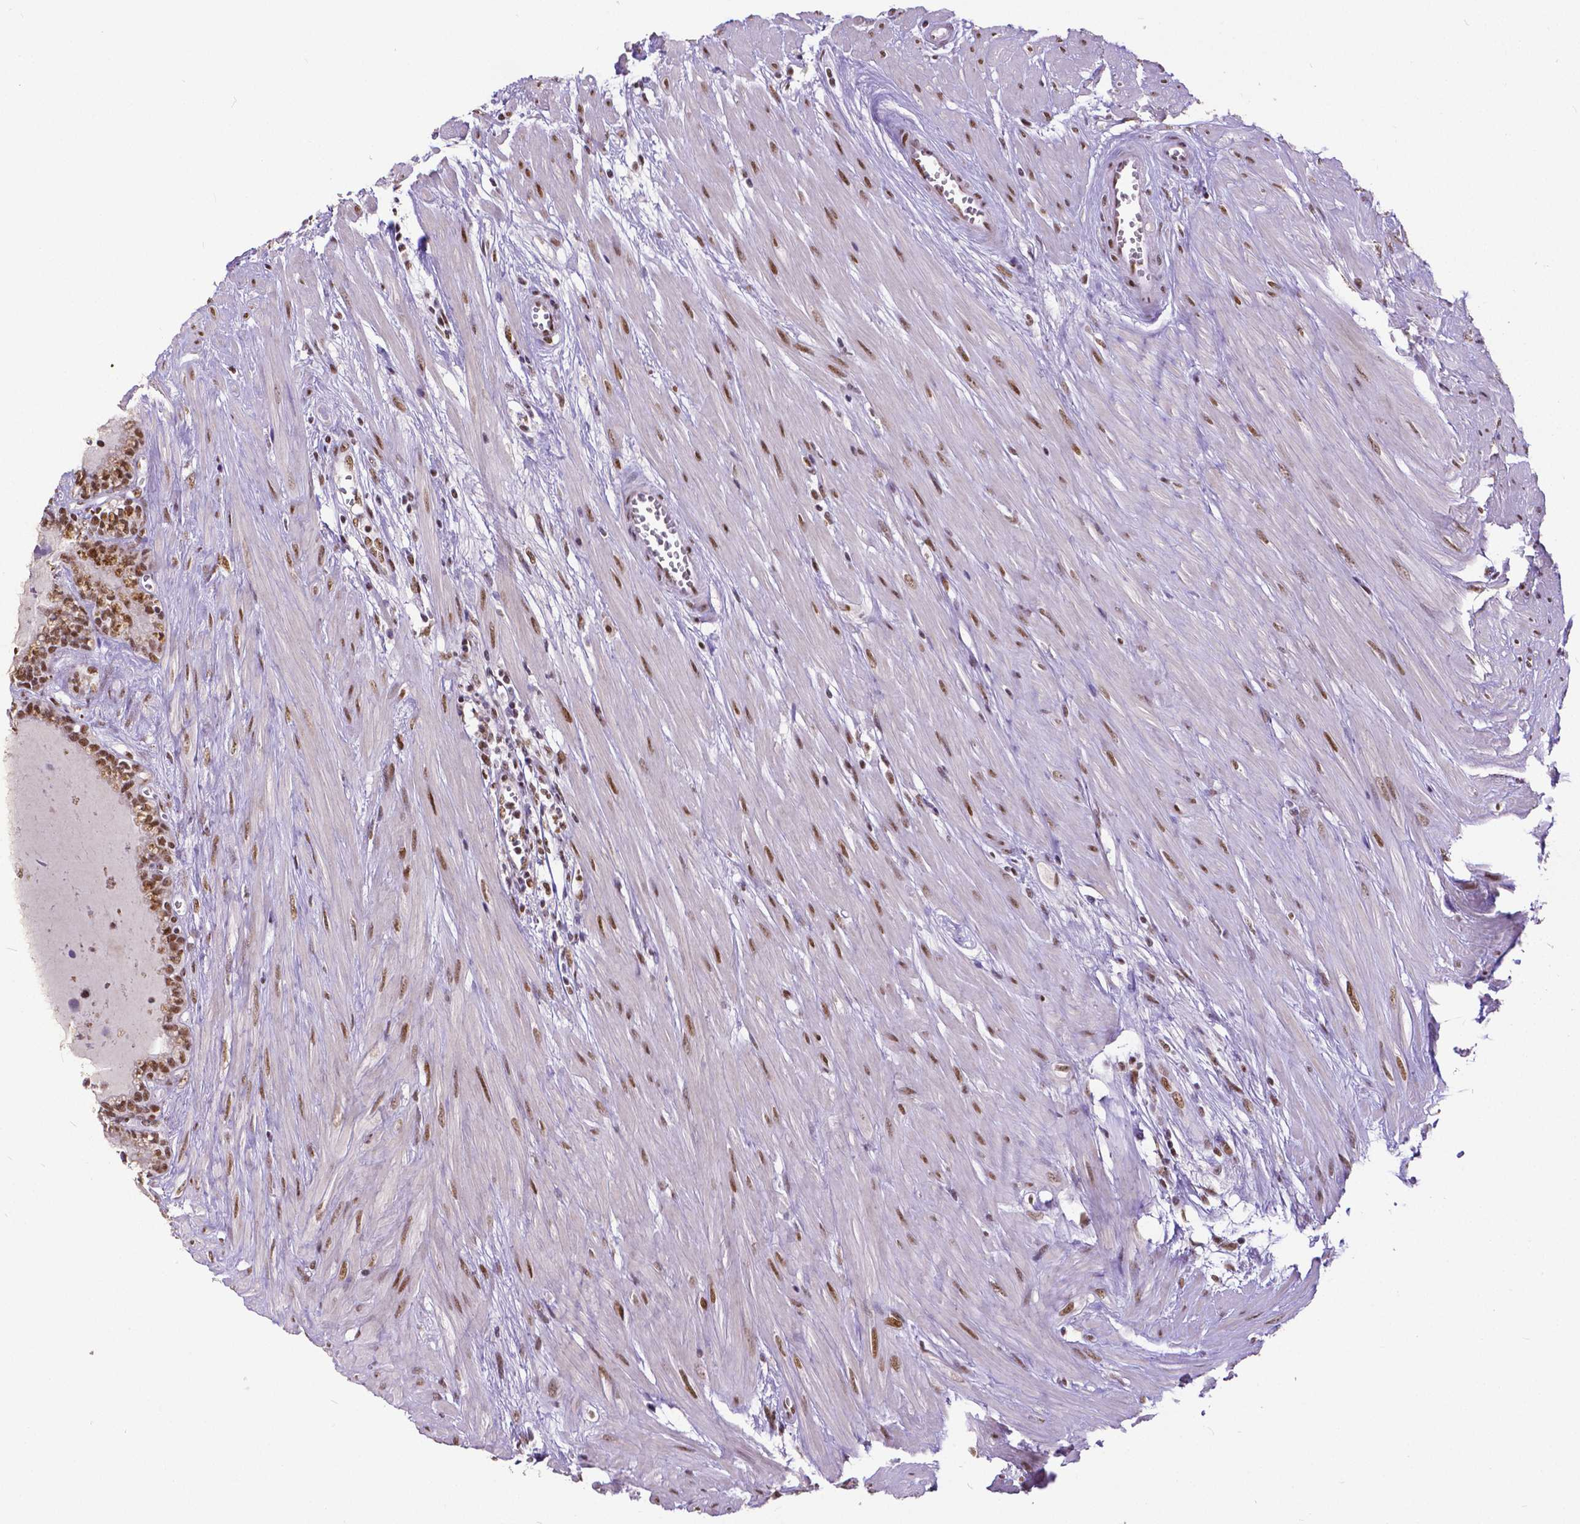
{"staining": {"intensity": "moderate", "quantity": "<25%", "location": "nuclear"}, "tissue": "seminal vesicle", "cell_type": "Glandular cells", "image_type": "normal", "snomed": [{"axis": "morphology", "description": "Normal tissue, NOS"}, {"axis": "morphology", "description": "Urothelial carcinoma, NOS"}, {"axis": "topography", "description": "Urinary bladder"}, {"axis": "topography", "description": "Seminal veicle"}], "caption": "IHC photomicrograph of unremarkable seminal vesicle: human seminal vesicle stained using immunohistochemistry shows low levels of moderate protein expression localized specifically in the nuclear of glandular cells, appearing as a nuclear brown color.", "gene": "ATRX", "patient": {"sex": "male", "age": 76}}